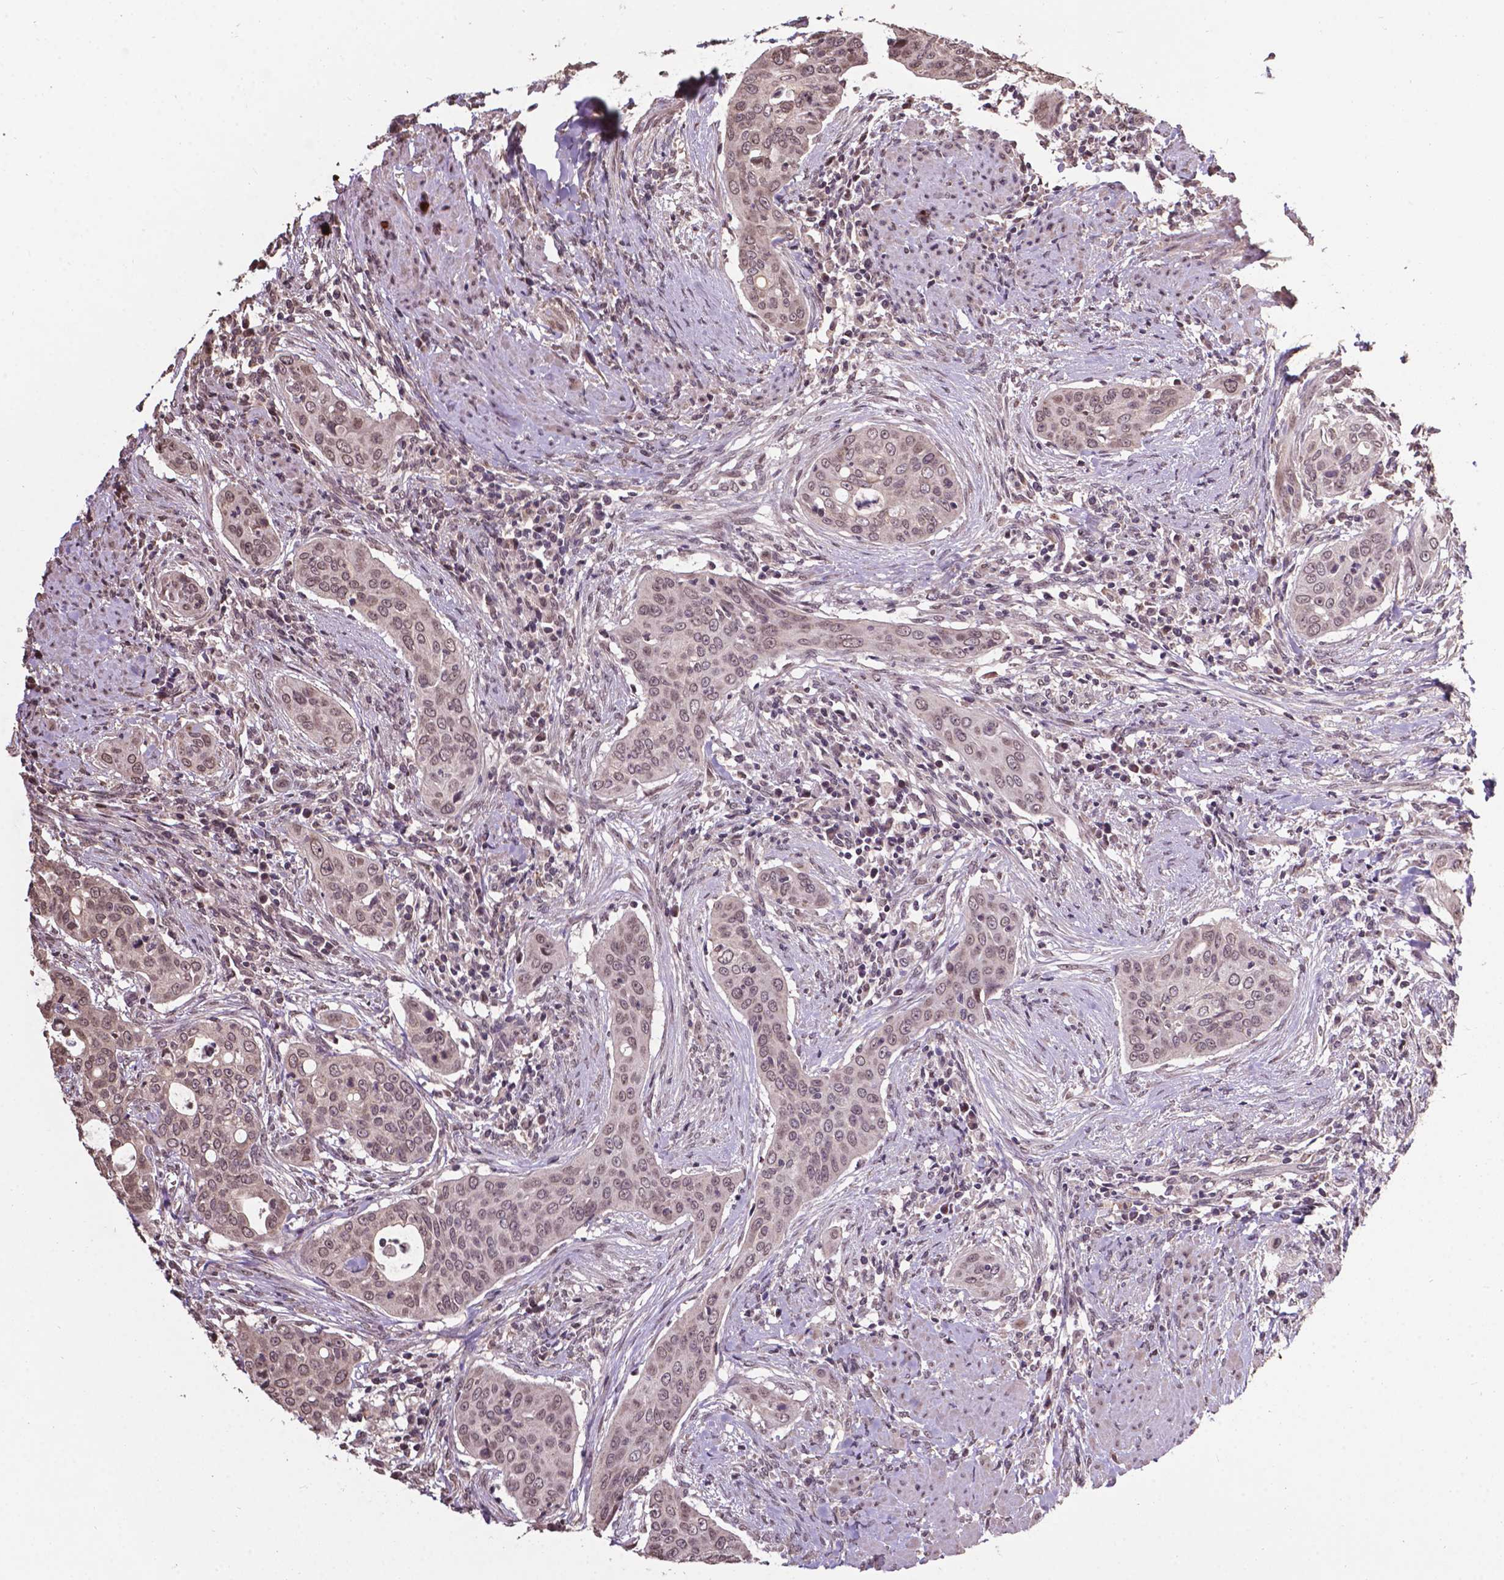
{"staining": {"intensity": "negative", "quantity": "none", "location": "none"}, "tissue": "urothelial cancer", "cell_type": "Tumor cells", "image_type": "cancer", "snomed": [{"axis": "morphology", "description": "Urothelial carcinoma, High grade"}, {"axis": "topography", "description": "Urinary bladder"}], "caption": "The photomicrograph exhibits no staining of tumor cells in urothelial carcinoma (high-grade).", "gene": "GLRA2", "patient": {"sex": "male", "age": 82}}